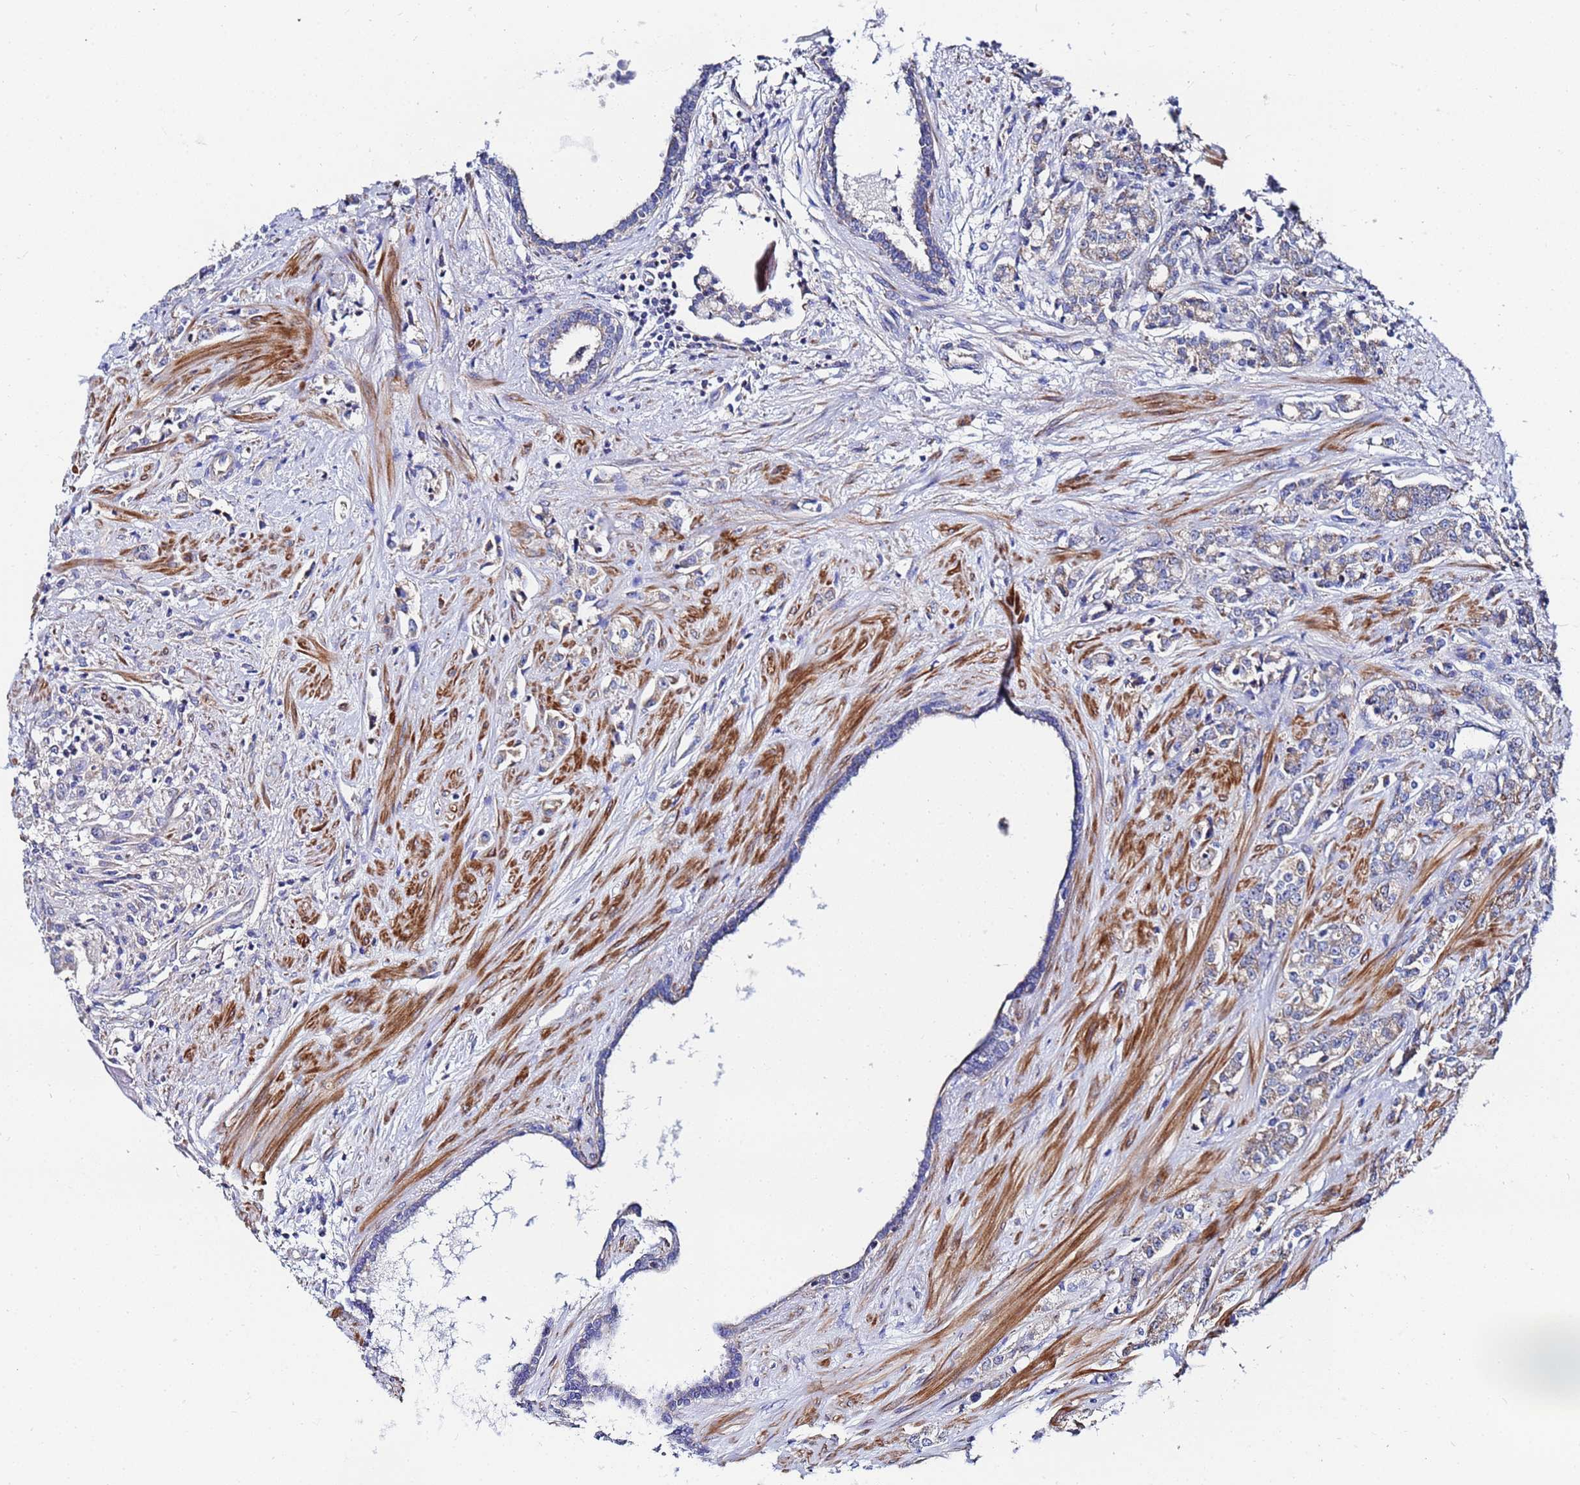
{"staining": {"intensity": "moderate", "quantity": "25%-75%", "location": "cytoplasmic/membranous"}, "tissue": "prostate cancer", "cell_type": "Tumor cells", "image_type": "cancer", "snomed": [{"axis": "morphology", "description": "Adenocarcinoma, High grade"}, {"axis": "topography", "description": "Prostate"}], "caption": "A brown stain labels moderate cytoplasmic/membranous staining of a protein in prostate cancer (high-grade adenocarcinoma) tumor cells. The staining was performed using DAB (3,3'-diaminobenzidine) to visualize the protein expression in brown, while the nuclei were stained in blue with hematoxylin (Magnification: 20x).", "gene": "FAHD2A", "patient": {"sex": "male", "age": 62}}